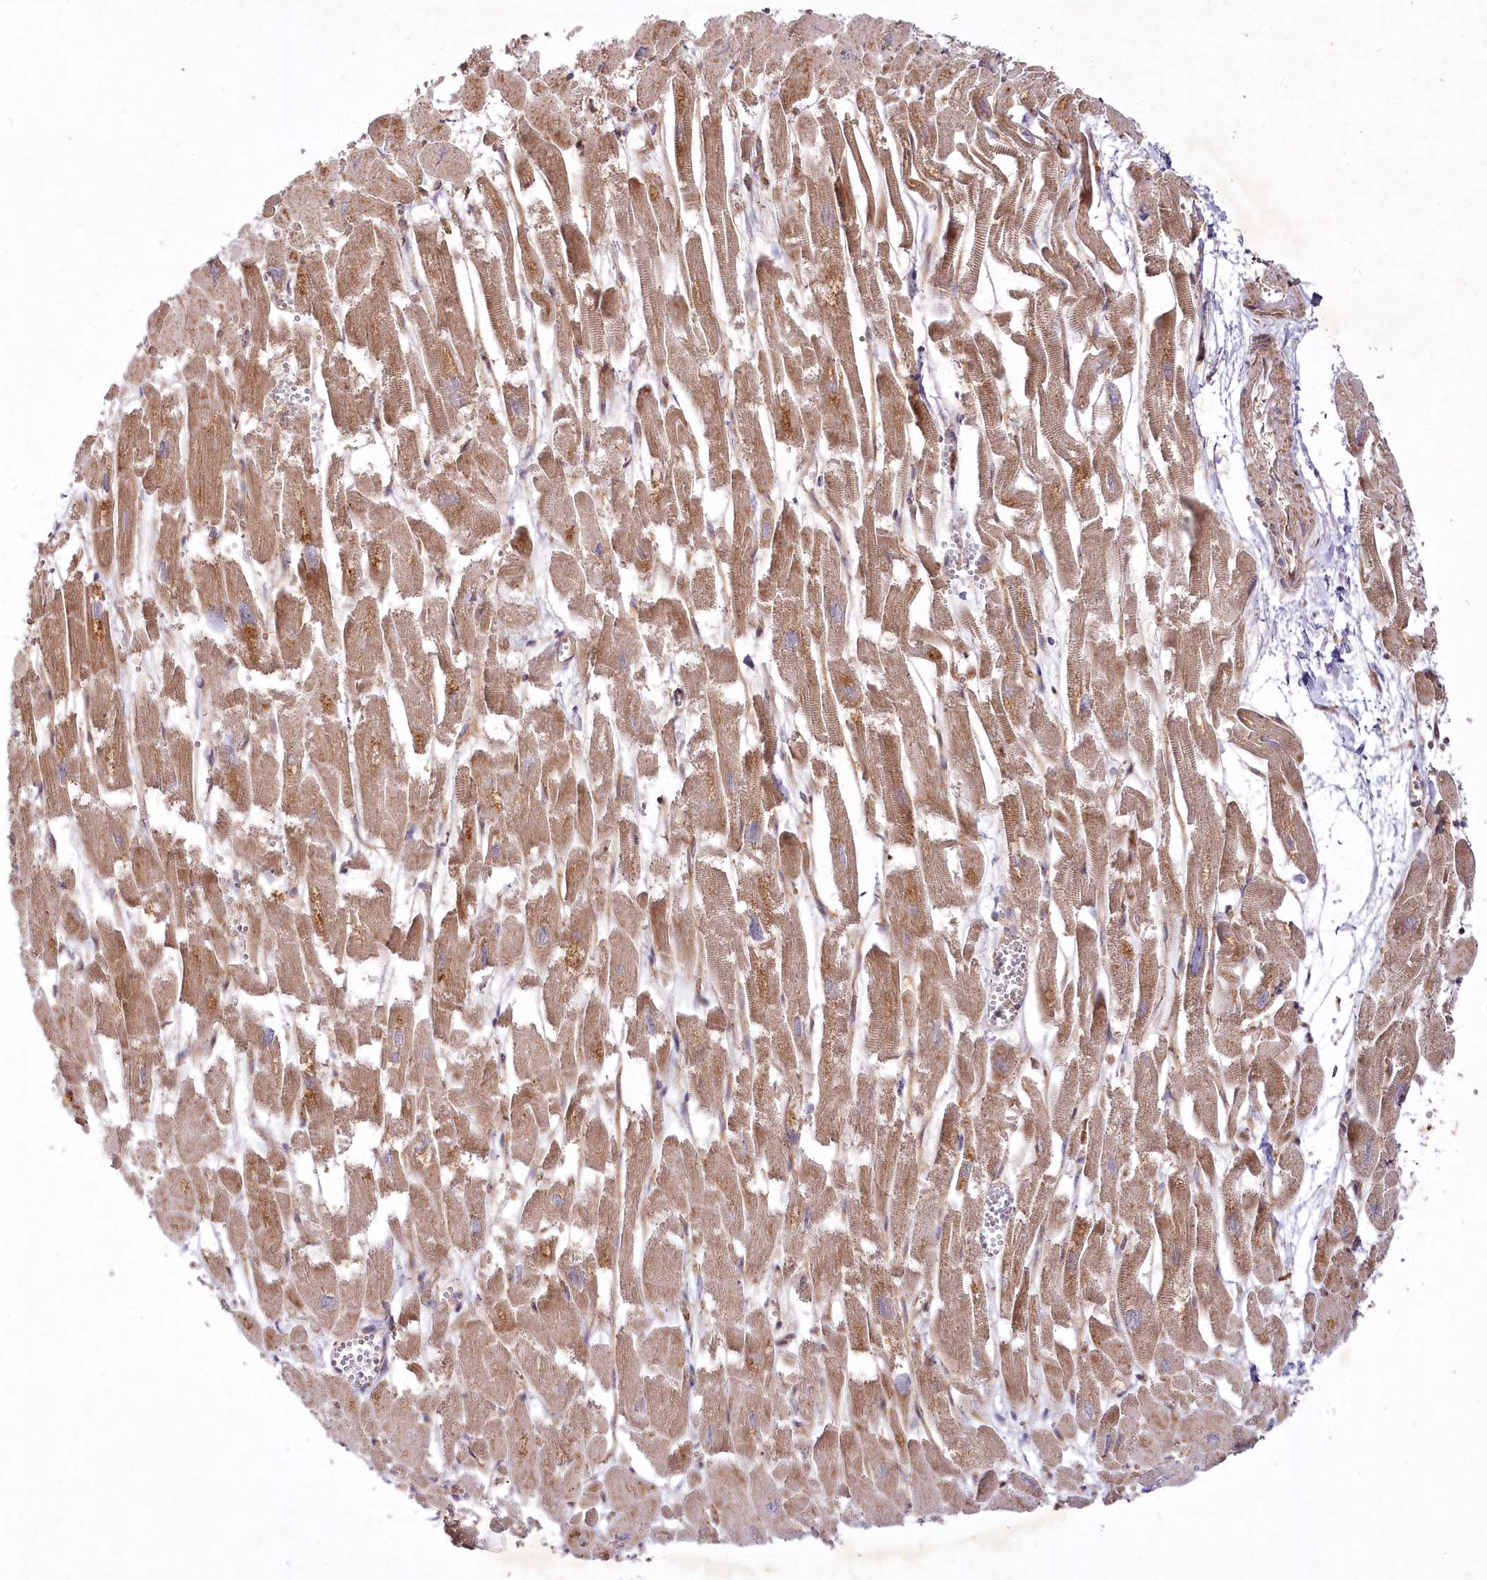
{"staining": {"intensity": "moderate", "quantity": ">75%", "location": "cytoplasmic/membranous"}, "tissue": "heart muscle", "cell_type": "Cardiomyocytes", "image_type": "normal", "snomed": [{"axis": "morphology", "description": "Normal tissue, NOS"}, {"axis": "topography", "description": "Heart"}], "caption": "This micrograph shows benign heart muscle stained with immunohistochemistry to label a protein in brown. The cytoplasmic/membranous of cardiomyocytes show moderate positivity for the protein. Nuclei are counter-stained blue.", "gene": "PSTK", "patient": {"sex": "male", "age": 54}}